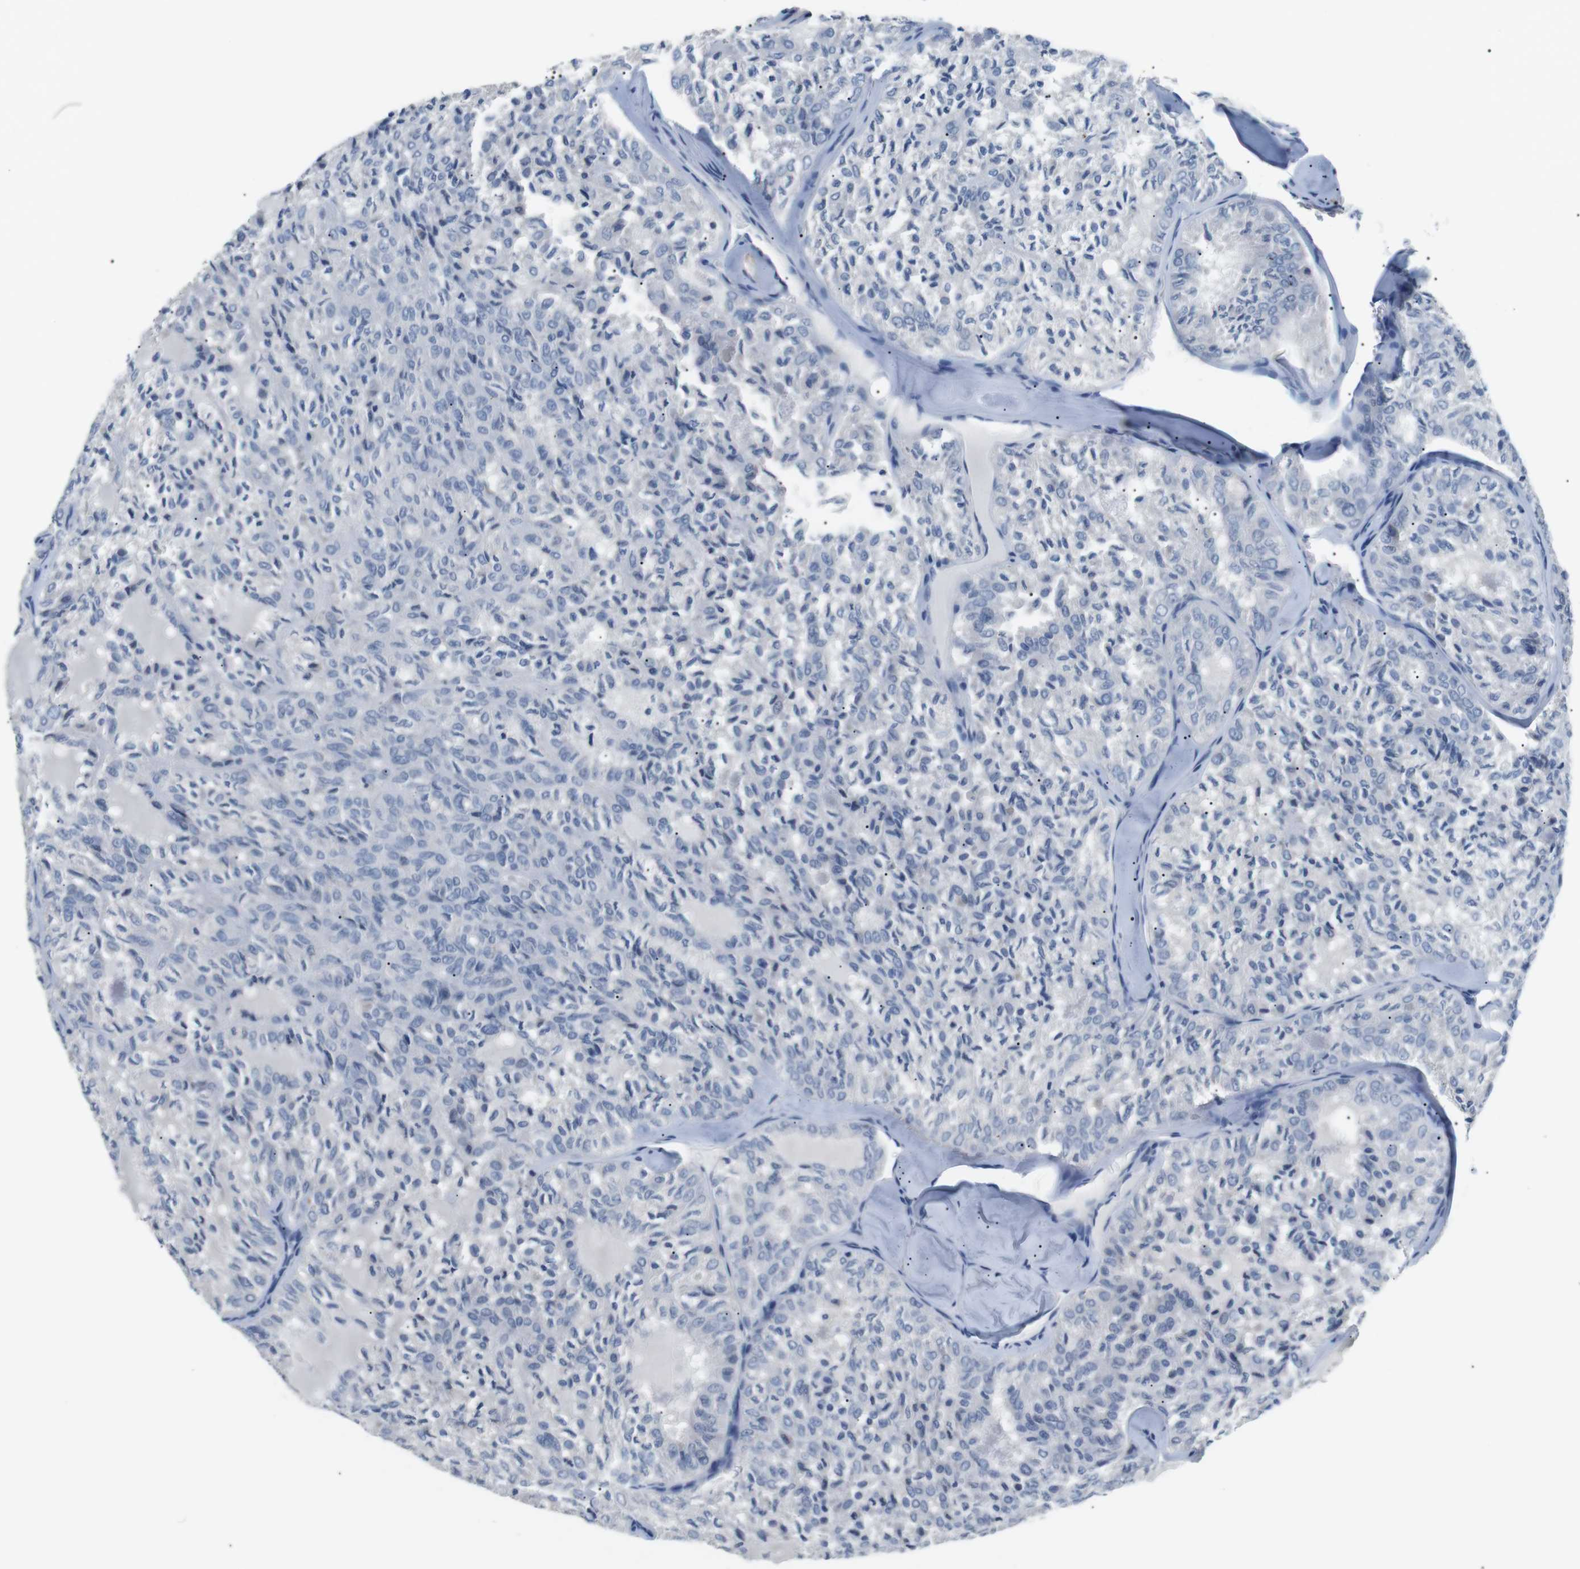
{"staining": {"intensity": "negative", "quantity": "none", "location": "none"}, "tissue": "thyroid cancer", "cell_type": "Tumor cells", "image_type": "cancer", "snomed": [{"axis": "morphology", "description": "Follicular adenoma carcinoma, NOS"}, {"axis": "topography", "description": "Thyroid gland"}], "caption": "Tumor cells show no significant protein staining in thyroid cancer (follicular adenoma carcinoma).", "gene": "FCGRT", "patient": {"sex": "male", "age": 75}}